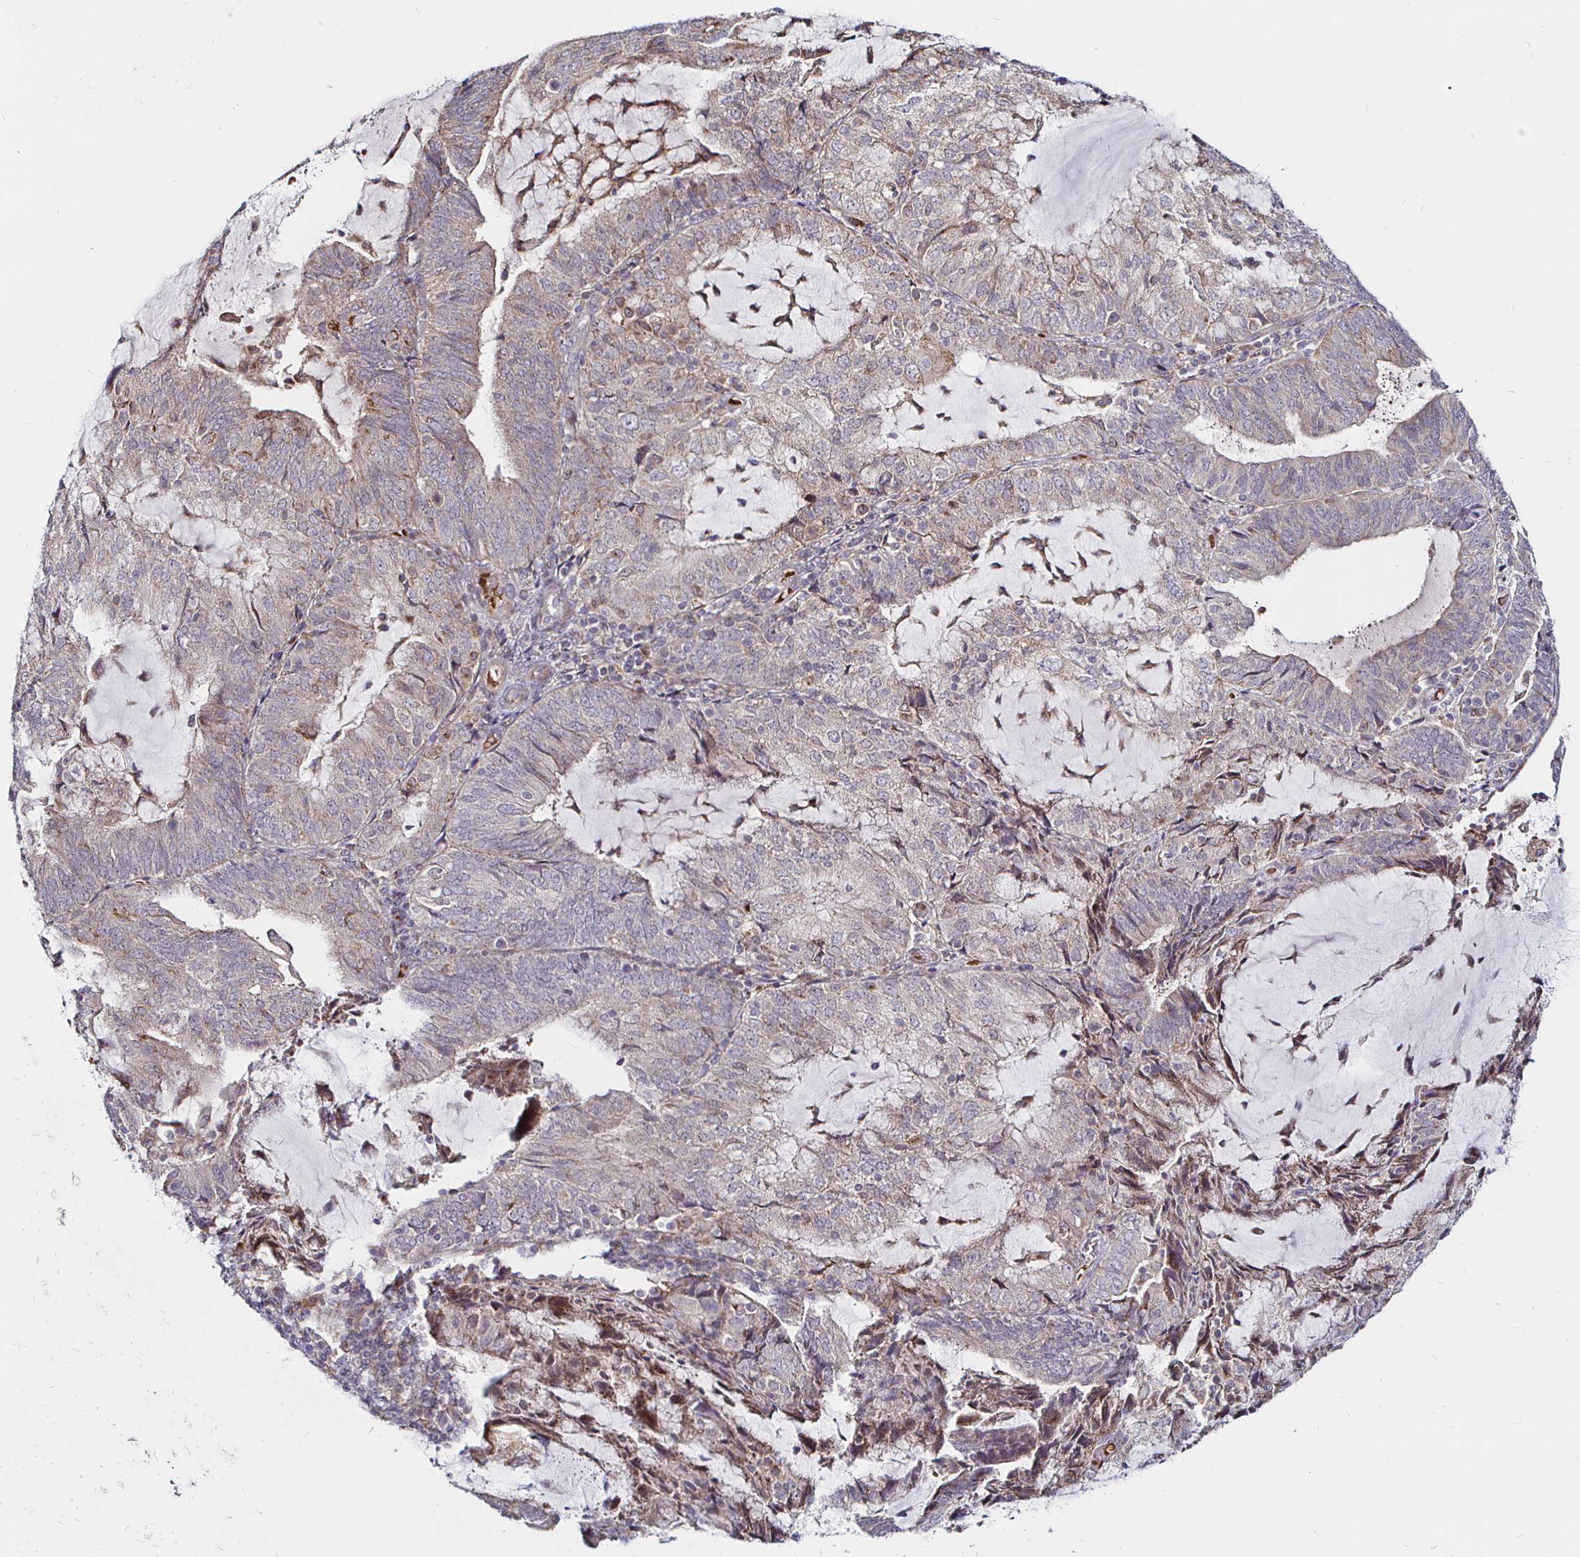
{"staining": {"intensity": "weak", "quantity": "25%-75%", "location": "cytoplasmic/membranous"}, "tissue": "endometrial cancer", "cell_type": "Tumor cells", "image_type": "cancer", "snomed": [{"axis": "morphology", "description": "Adenocarcinoma, NOS"}, {"axis": "topography", "description": "Endometrium"}], "caption": "Immunohistochemical staining of human adenocarcinoma (endometrial) displays weak cytoplasmic/membranous protein expression in approximately 25%-75% of tumor cells.", "gene": "ATG3", "patient": {"sex": "female", "age": 81}}